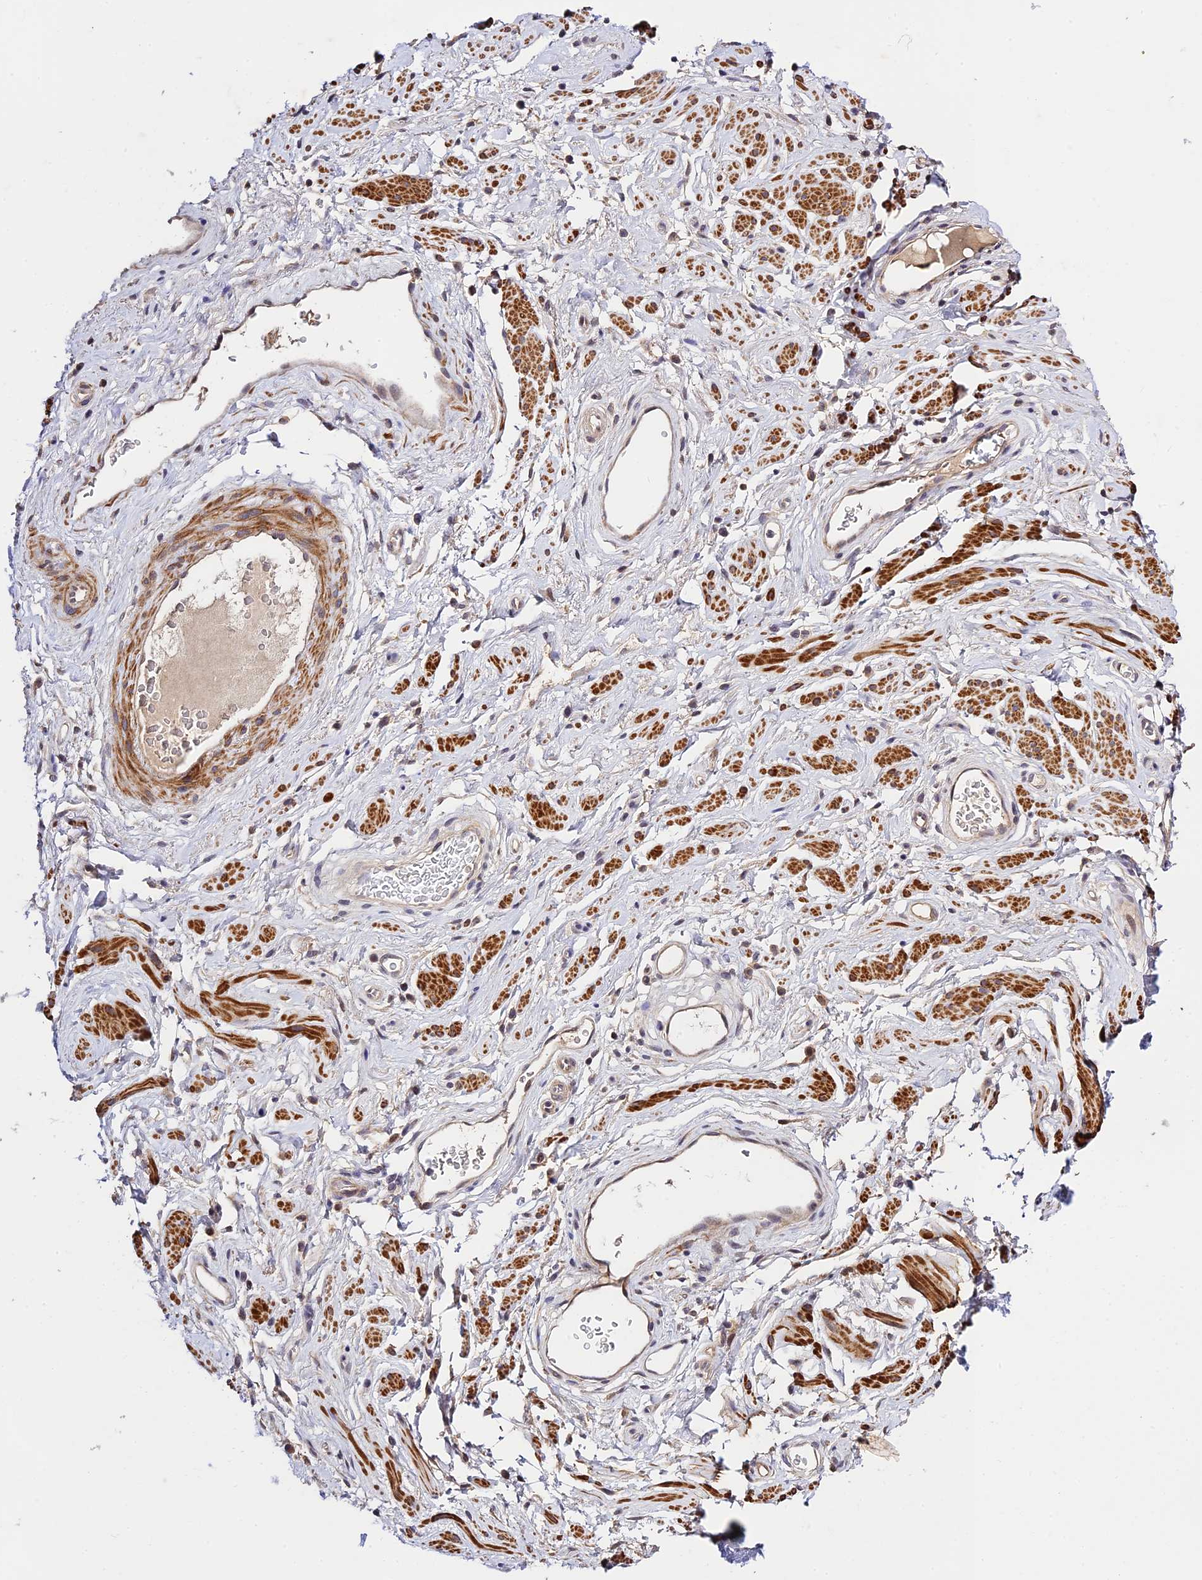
{"staining": {"intensity": "moderate", "quantity": "25%-75%", "location": "cytoplasmic/membranous,nuclear"}, "tissue": "adipose tissue", "cell_type": "Adipocytes", "image_type": "normal", "snomed": [{"axis": "morphology", "description": "Normal tissue, NOS"}, {"axis": "morphology", "description": "Adenocarcinoma, NOS"}, {"axis": "topography", "description": "Rectum"}, {"axis": "topography", "description": "Vagina"}, {"axis": "topography", "description": "Peripheral nerve tissue"}], "caption": "Adipose tissue was stained to show a protein in brown. There is medium levels of moderate cytoplasmic/membranous,nuclear expression in about 25%-75% of adipocytes. (Brightfield microscopy of DAB IHC at high magnification).", "gene": "CWH43", "patient": {"sex": "female", "age": 71}}